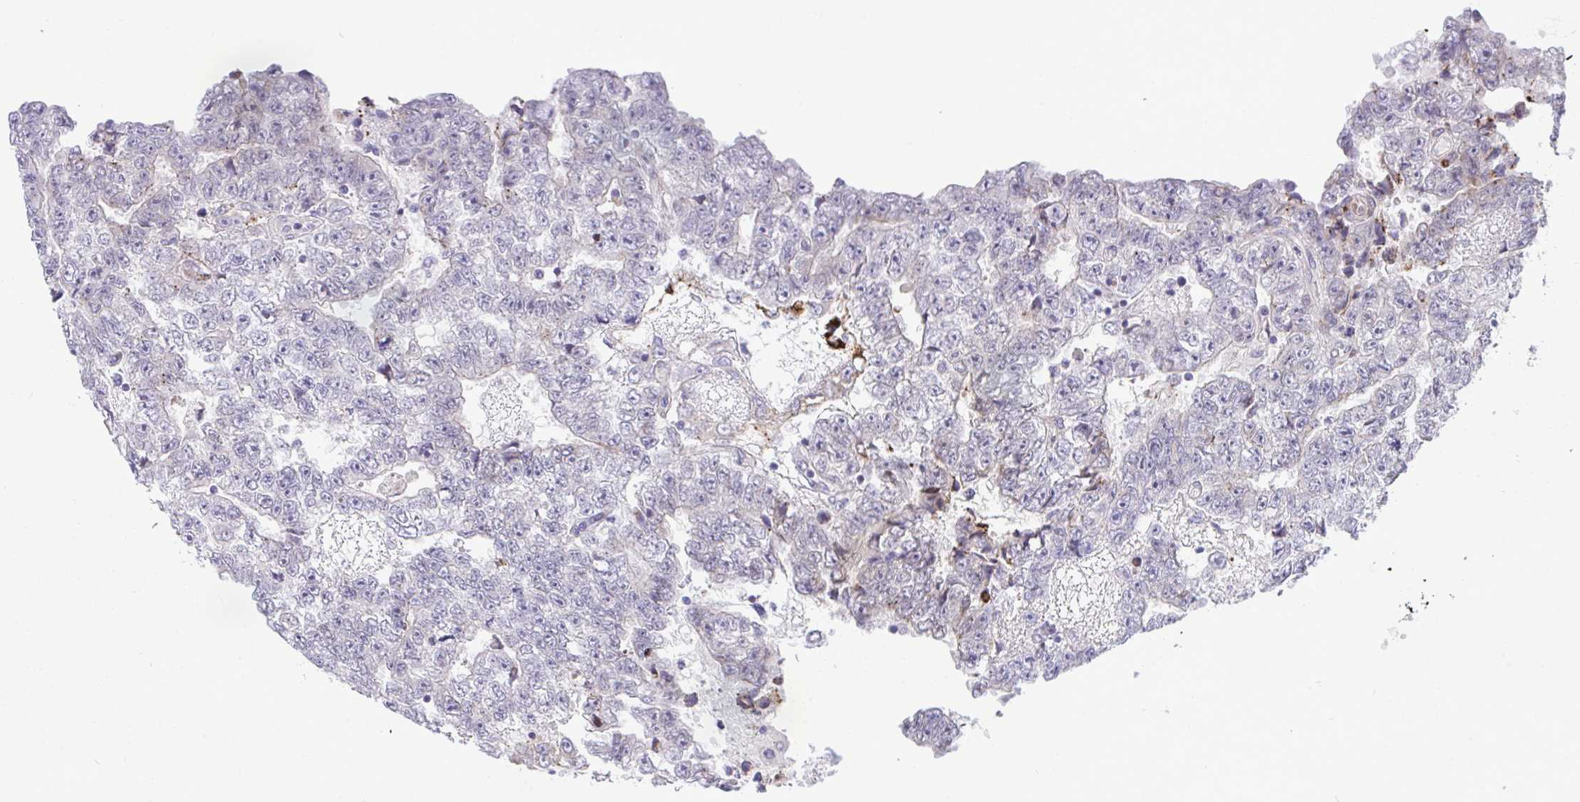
{"staining": {"intensity": "negative", "quantity": "none", "location": "none"}, "tissue": "testis cancer", "cell_type": "Tumor cells", "image_type": "cancer", "snomed": [{"axis": "morphology", "description": "Carcinoma, Embryonal, NOS"}, {"axis": "topography", "description": "Testis"}], "caption": "Human testis cancer stained for a protein using immunohistochemistry (IHC) exhibits no positivity in tumor cells.", "gene": "CASTOR2", "patient": {"sex": "male", "age": 25}}